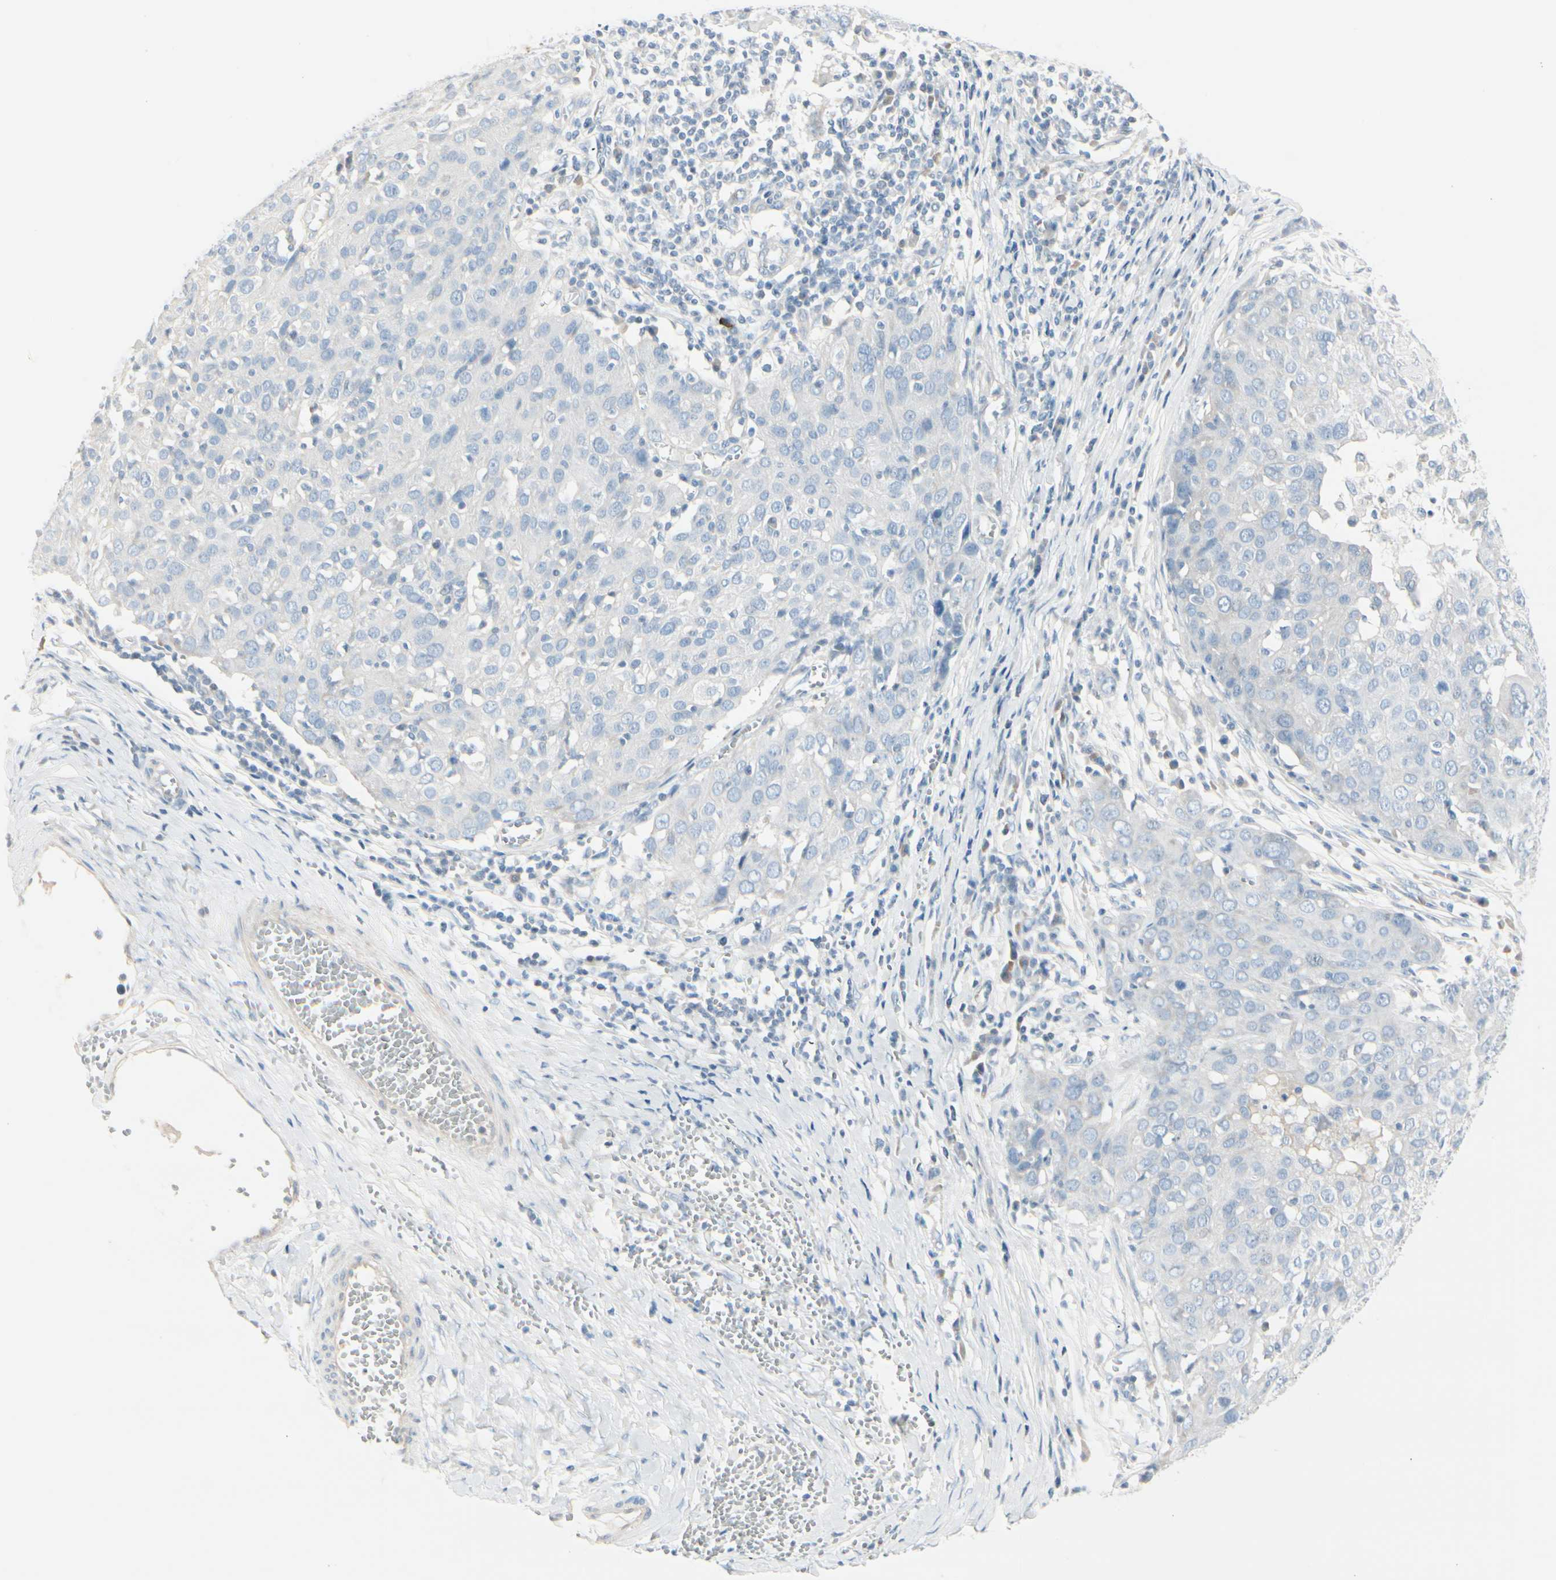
{"staining": {"intensity": "negative", "quantity": "none", "location": "none"}, "tissue": "ovarian cancer", "cell_type": "Tumor cells", "image_type": "cancer", "snomed": [{"axis": "morphology", "description": "Carcinoma, endometroid"}, {"axis": "topography", "description": "Ovary"}], "caption": "Immunohistochemistry (IHC) micrograph of neoplastic tissue: human ovarian cancer (endometroid carcinoma) stained with DAB shows no significant protein expression in tumor cells.", "gene": "CDHR5", "patient": {"sex": "female", "age": 50}}